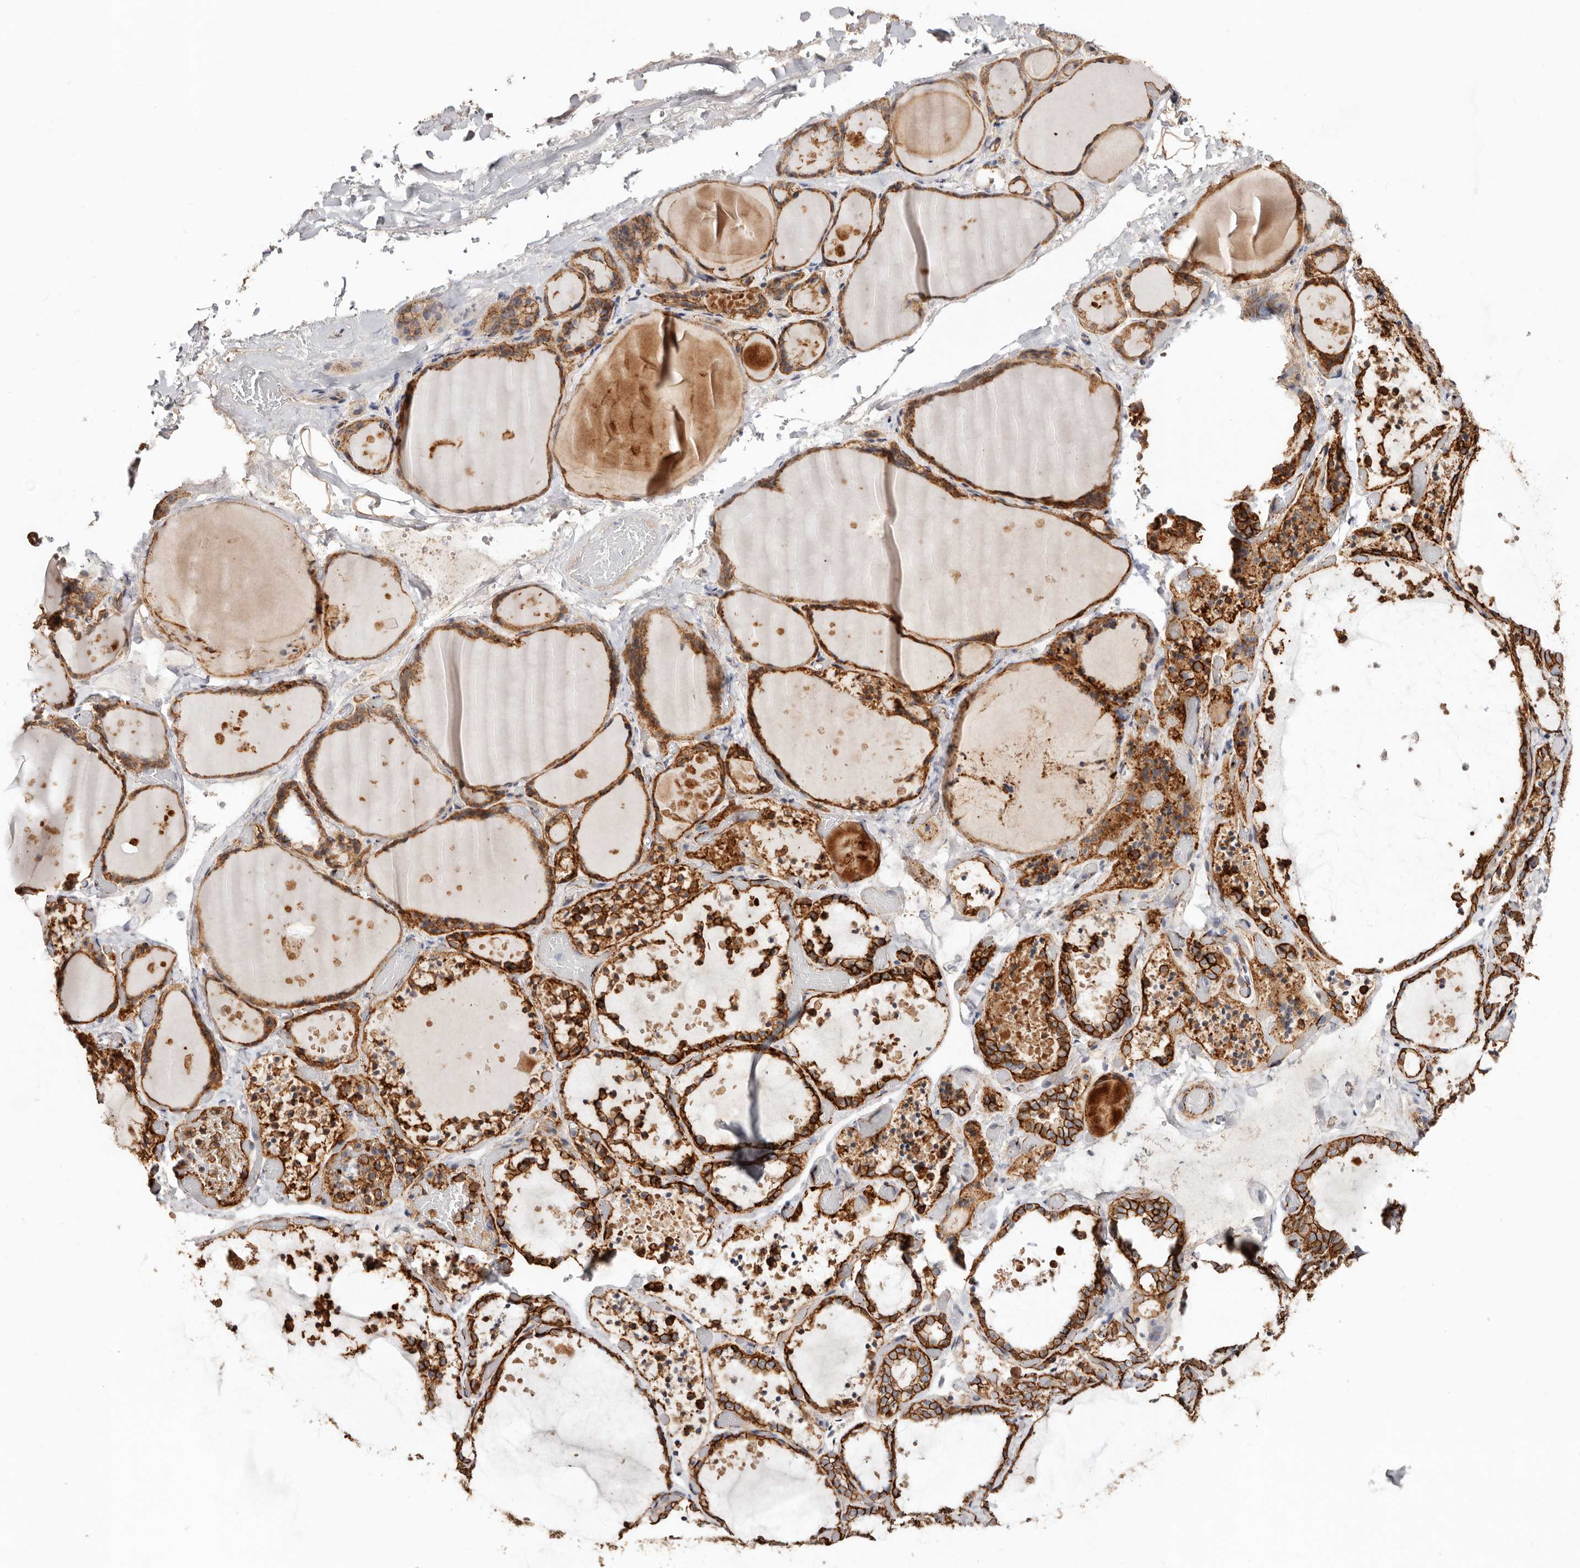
{"staining": {"intensity": "strong", "quantity": ">75%", "location": "cytoplasmic/membranous"}, "tissue": "thyroid gland", "cell_type": "Glandular cells", "image_type": "normal", "snomed": [{"axis": "morphology", "description": "Normal tissue, NOS"}, {"axis": "topography", "description": "Thyroid gland"}], "caption": "Unremarkable thyroid gland displays strong cytoplasmic/membranous expression in approximately >75% of glandular cells, visualized by immunohistochemistry.", "gene": "CTNNB1", "patient": {"sex": "female", "age": 44}}